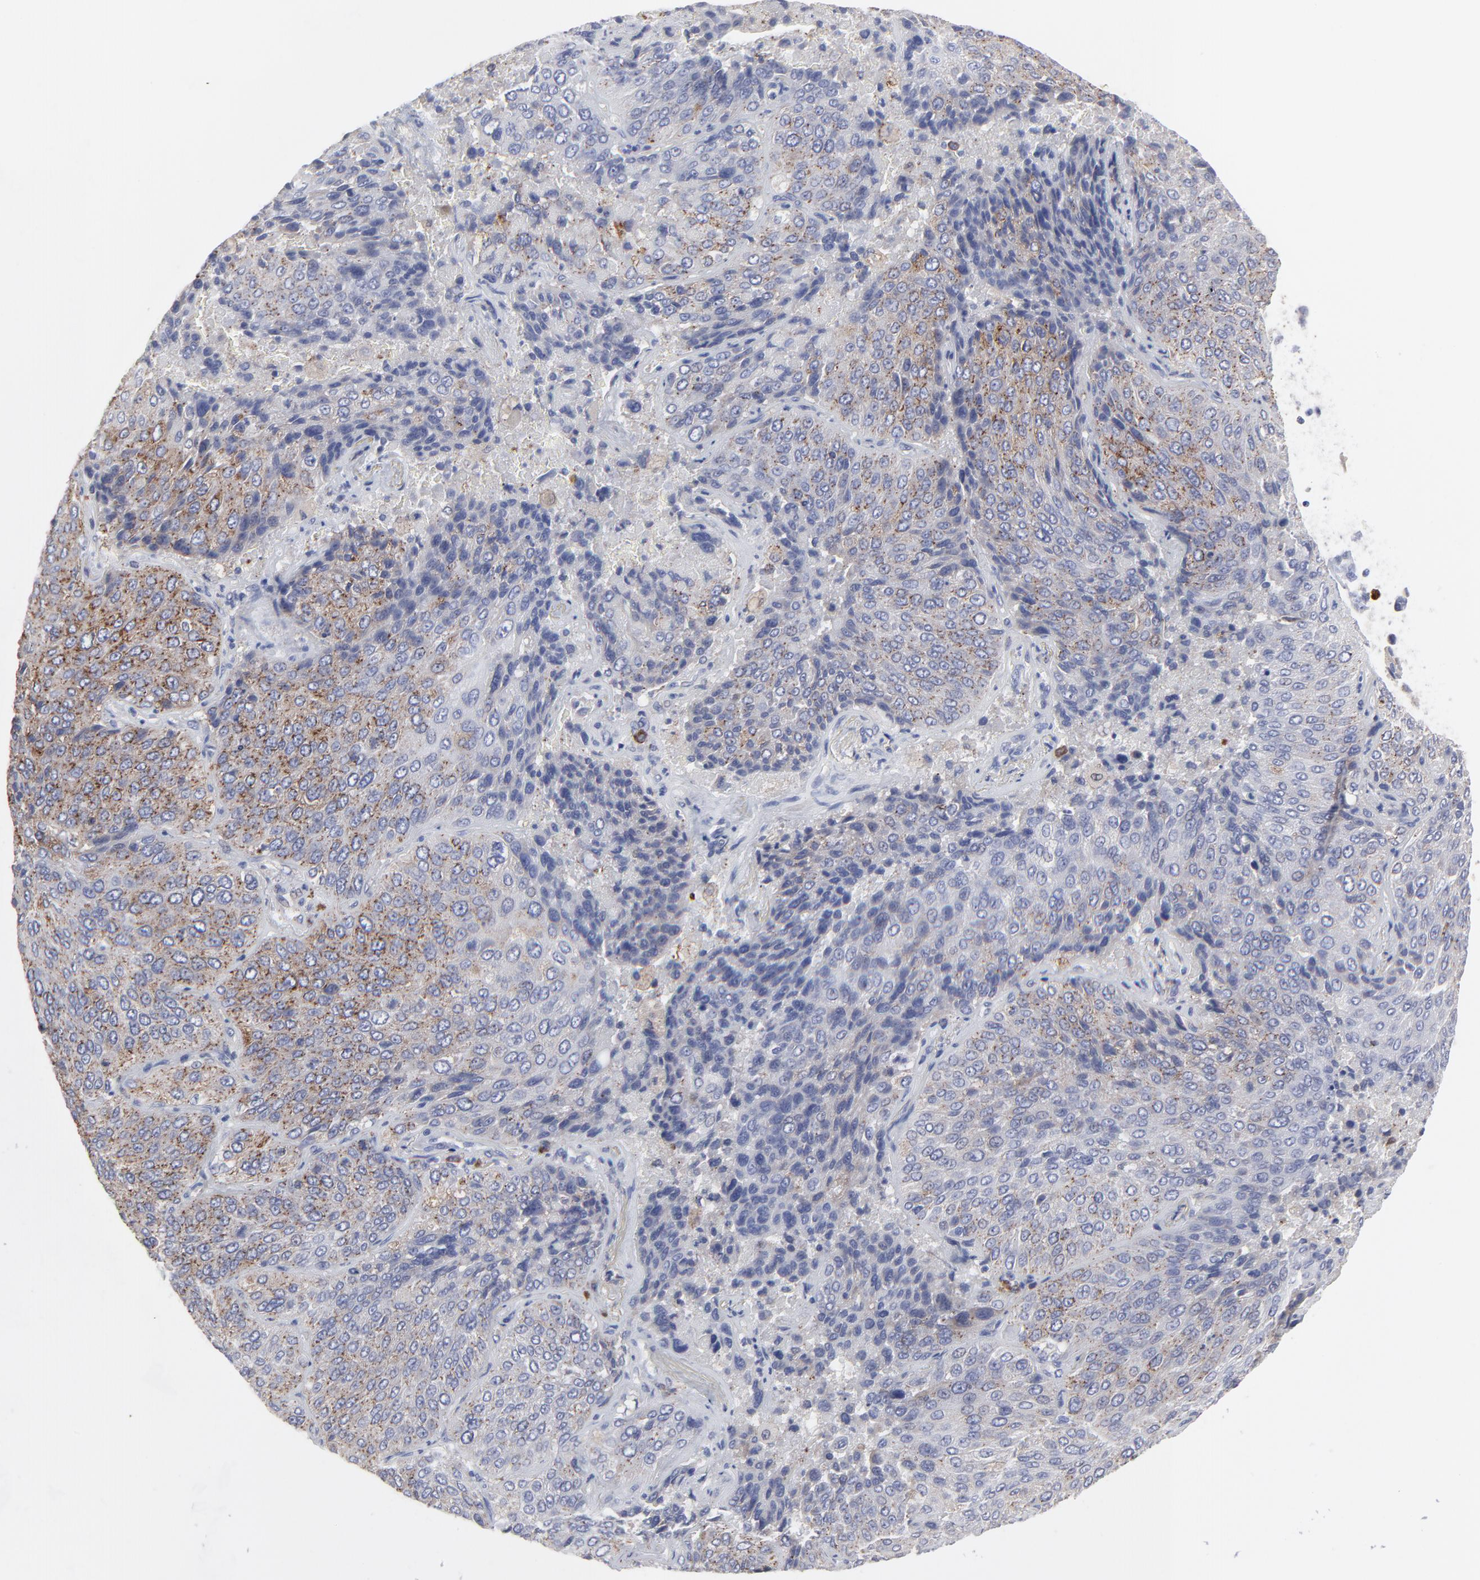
{"staining": {"intensity": "moderate", "quantity": "25%-75%", "location": "cytoplasmic/membranous"}, "tissue": "lung cancer", "cell_type": "Tumor cells", "image_type": "cancer", "snomed": [{"axis": "morphology", "description": "Squamous cell carcinoma, NOS"}, {"axis": "topography", "description": "Lung"}], "caption": "Immunohistochemistry histopathology image of neoplastic tissue: human lung squamous cell carcinoma stained using IHC demonstrates medium levels of moderate protein expression localized specifically in the cytoplasmic/membranous of tumor cells, appearing as a cytoplasmic/membranous brown color.", "gene": "TRIM22", "patient": {"sex": "male", "age": 54}}